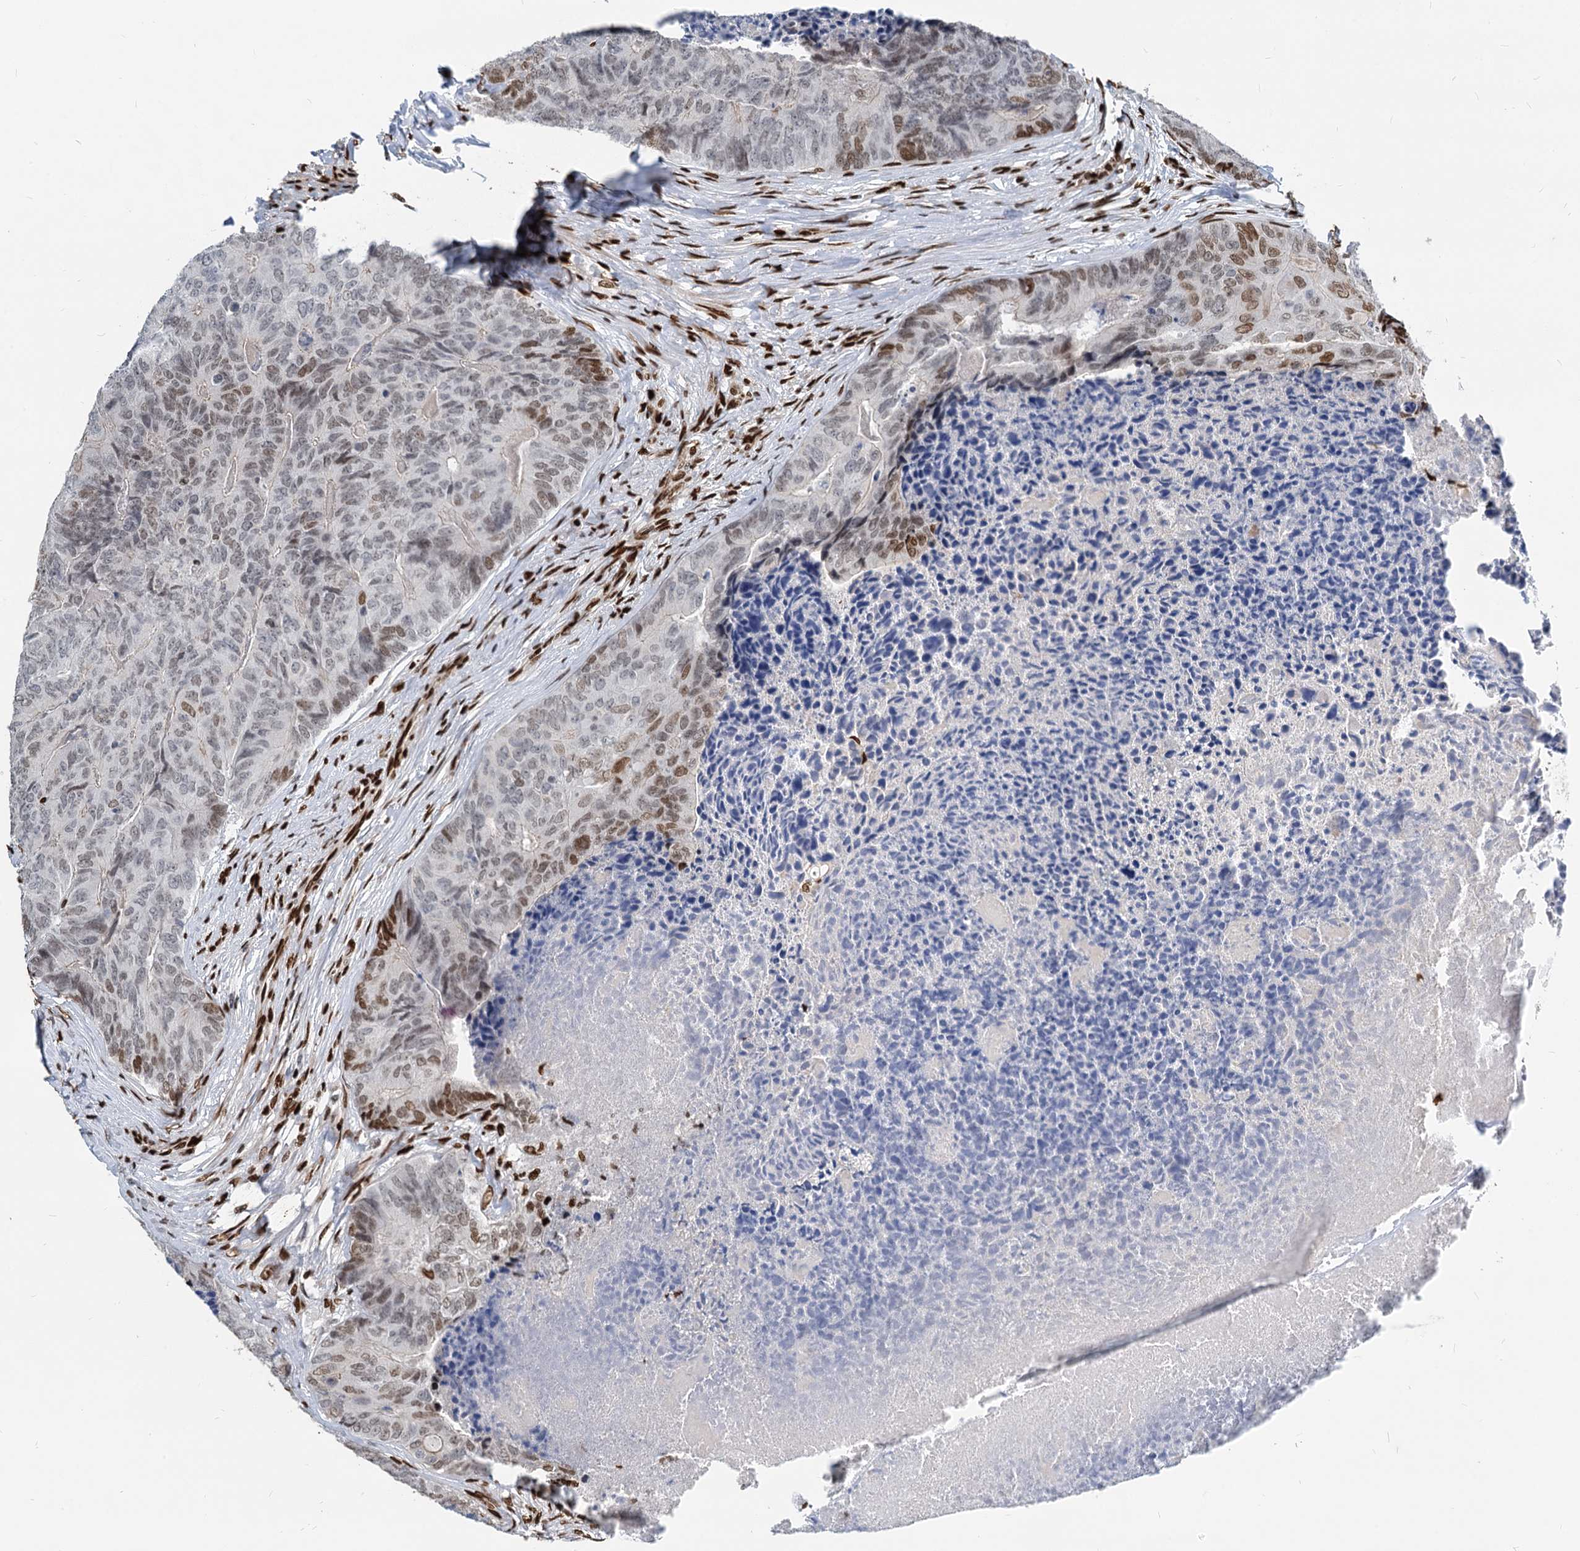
{"staining": {"intensity": "moderate", "quantity": "<25%", "location": "nuclear"}, "tissue": "colorectal cancer", "cell_type": "Tumor cells", "image_type": "cancer", "snomed": [{"axis": "morphology", "description": "Adenocarcinoma, NOS"}, {"axis": "topography", "description": "Colon"}], "caption": "Colorectal cancer stained for a protein (brown) reveals moderate nuclear positive expression in about <25% of tumor cells.", "gene": "MECP2", "patient": {"sex": "female", "age": 67}}